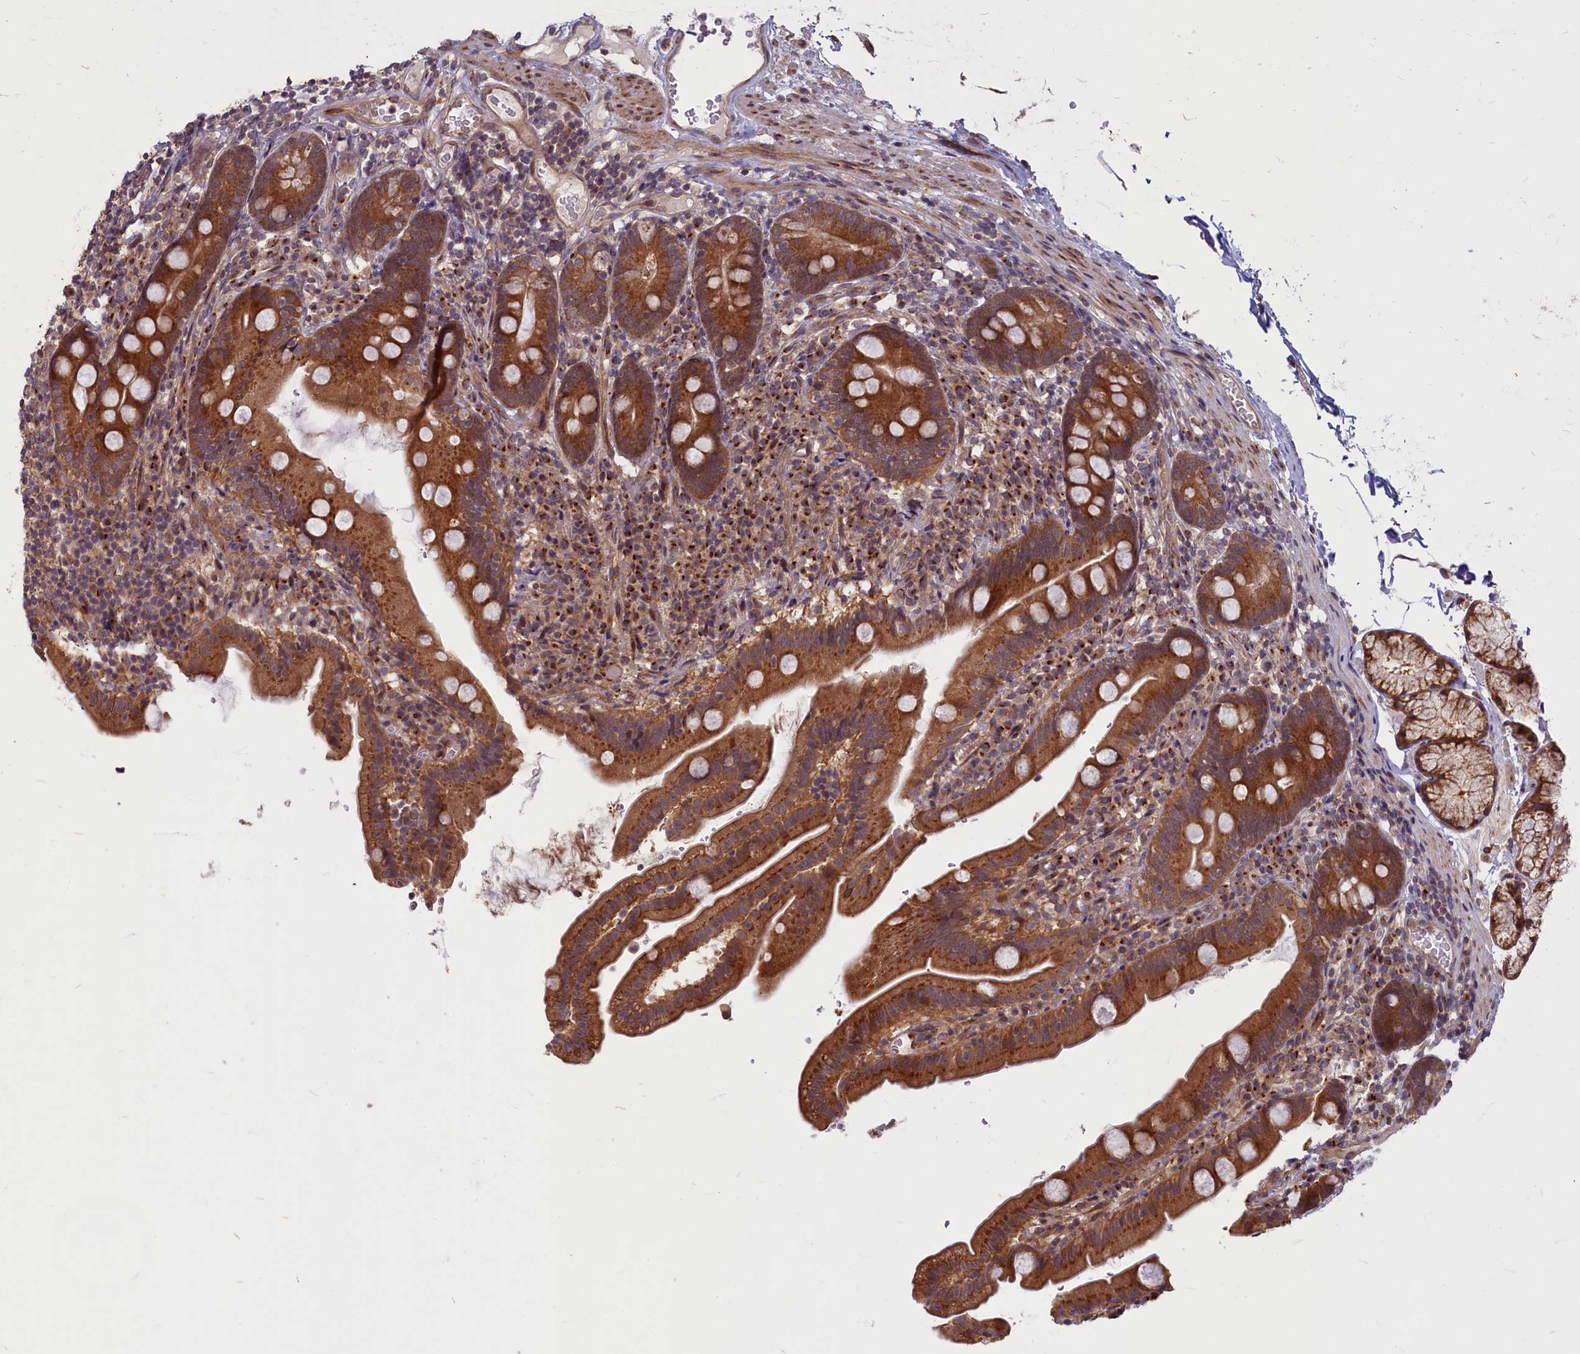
{"staining": {"intensity": "strong", "quantity": ">75%", "location": "cytoplasmic/membranous"}, "tissue": "duodenum", "cell_type": "Glandular cells", "image_type": "normal", "snomed": [{"axis": "morphology", "description": "Normal tissue, NOS"}, {"axis": "topography", "description": "Duodenum"}], "caption": "A high amount of strong cytoplasmic/membranous positivity is appreciated in approximately >75% of glandular cells in normal duodenum. (Brightfield microscopy of DAB IHC at high magnification).", "gene": "ENSG00000274944", "patient": {"sex": "female", "age": 67}}